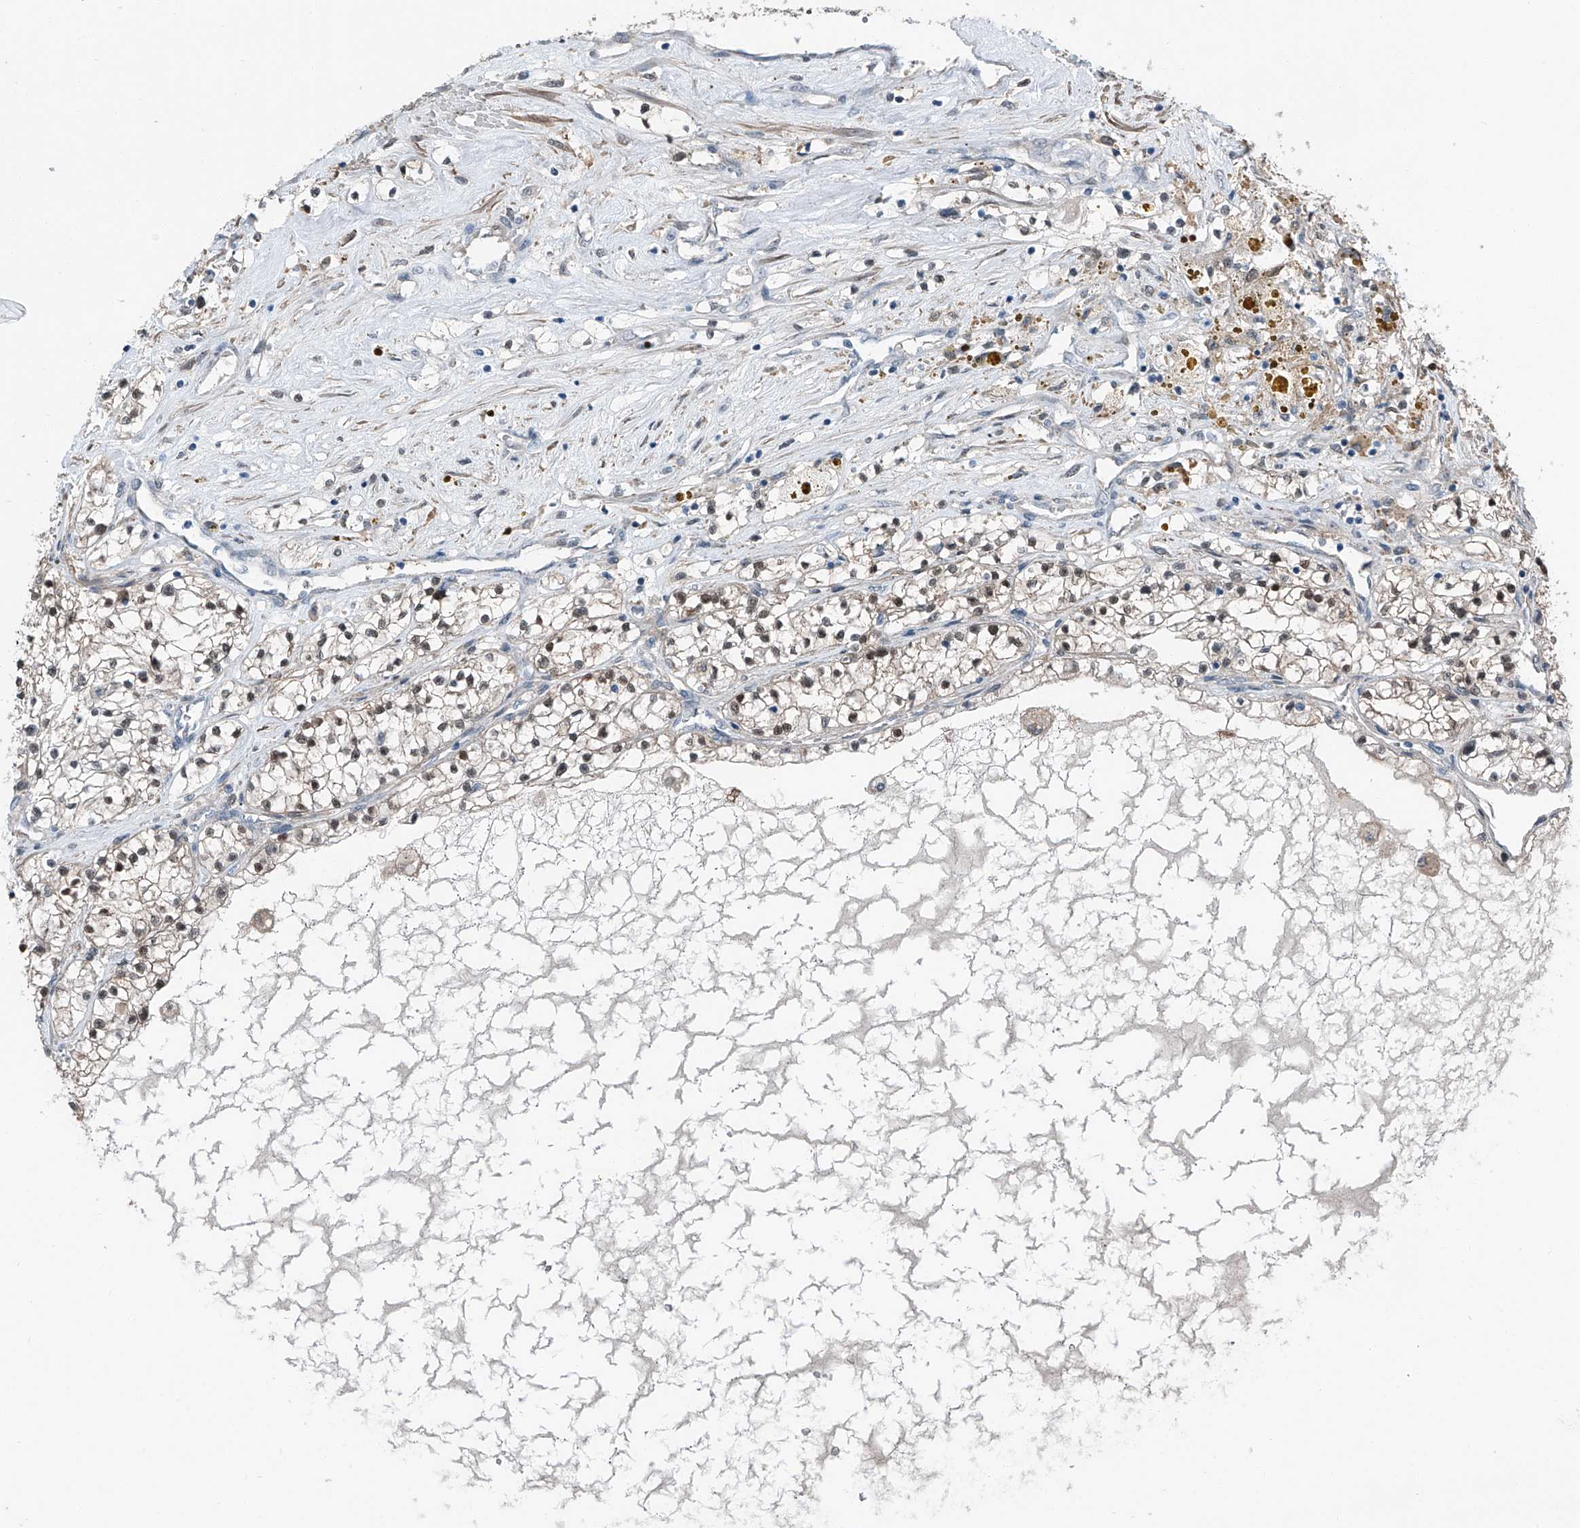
{"staining": {"intensity": "moderate", "quantity": "25%-75%", "location": "nuclear"}, "tissue": "renal cancer", "cell_type": "Tumor cells", "image_type": "cancer", "snomed": [{"axis": "morphology", "description": "Normal tissue, NOS"}, {"axis": "morphology", "description": "Adenocarcinoma, NOS"}, {"axis": "topography", "description": "Kidney"}], "caption": "A medium amount of moderate nuclear positivity is identified in about 25%-75% of tumor cells in renal cancer (adenocarcinoma) tissue.", "gene": "HSPA6", "patient": {"sex": "male", "age": 68}}